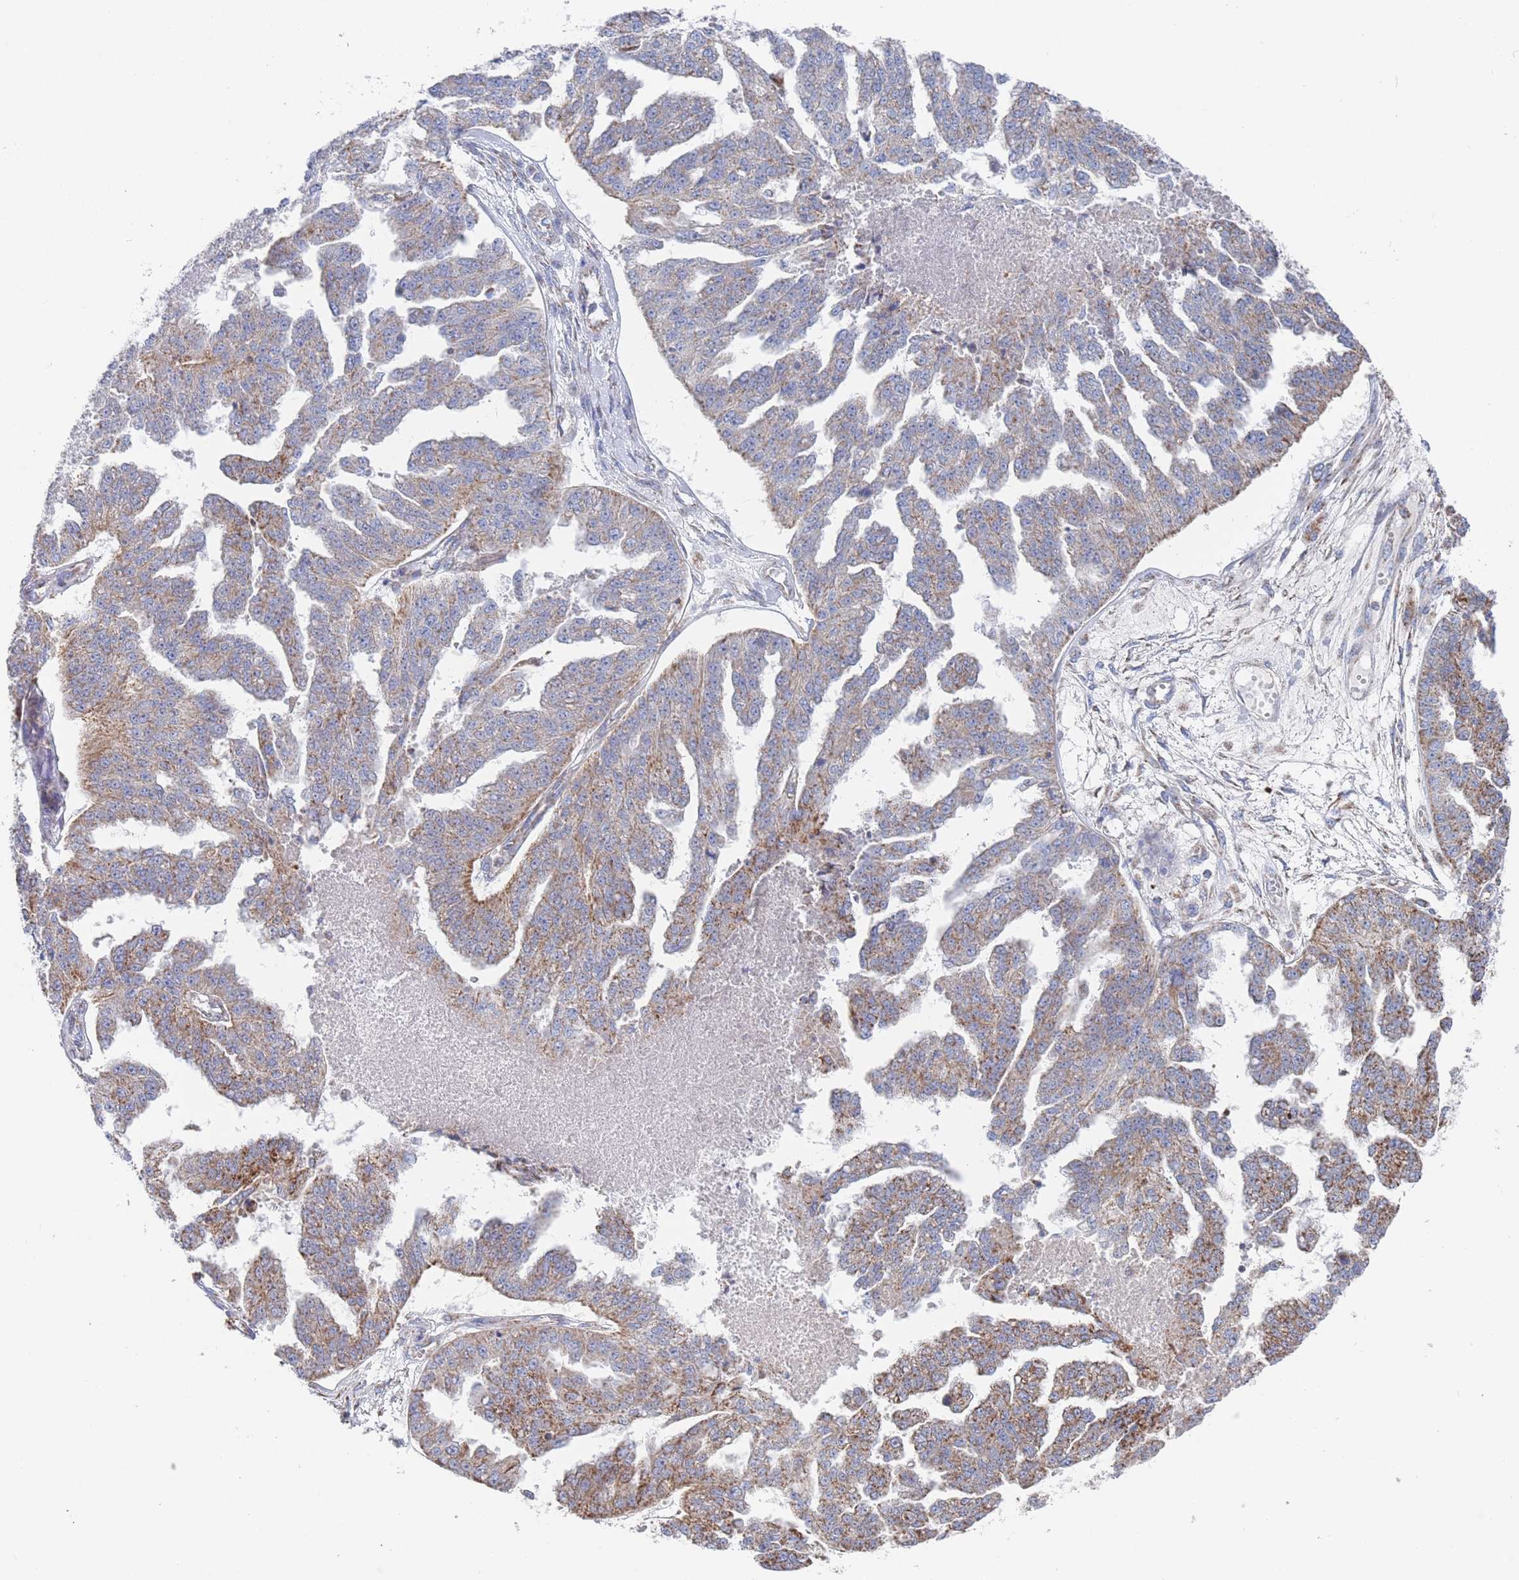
{"staining": {"intensity": "moderate", "quantity": "25%-75%", "location": "cytoplasmic/membranous"}, "tissue": "ovarian cancer", "cell_type": "Tumor cells", "image_type": "cancer", "snomed": [{"axis": "morphology", "description": "Cystadenocarcinoma, serous, NOS"}, {"axis": "topography", "description": "Ovary"}], "caption": "Approximately 25%-75% of tumor cells in ovarian cancer (serous cystadenocarcinoma) demonstrate moderate cytoplasmic/membranous protein positivity as visualized by brown immunohistochemical staining.", "gene": "IKZF4", "patient": {"sex": "female", "age": 58}}